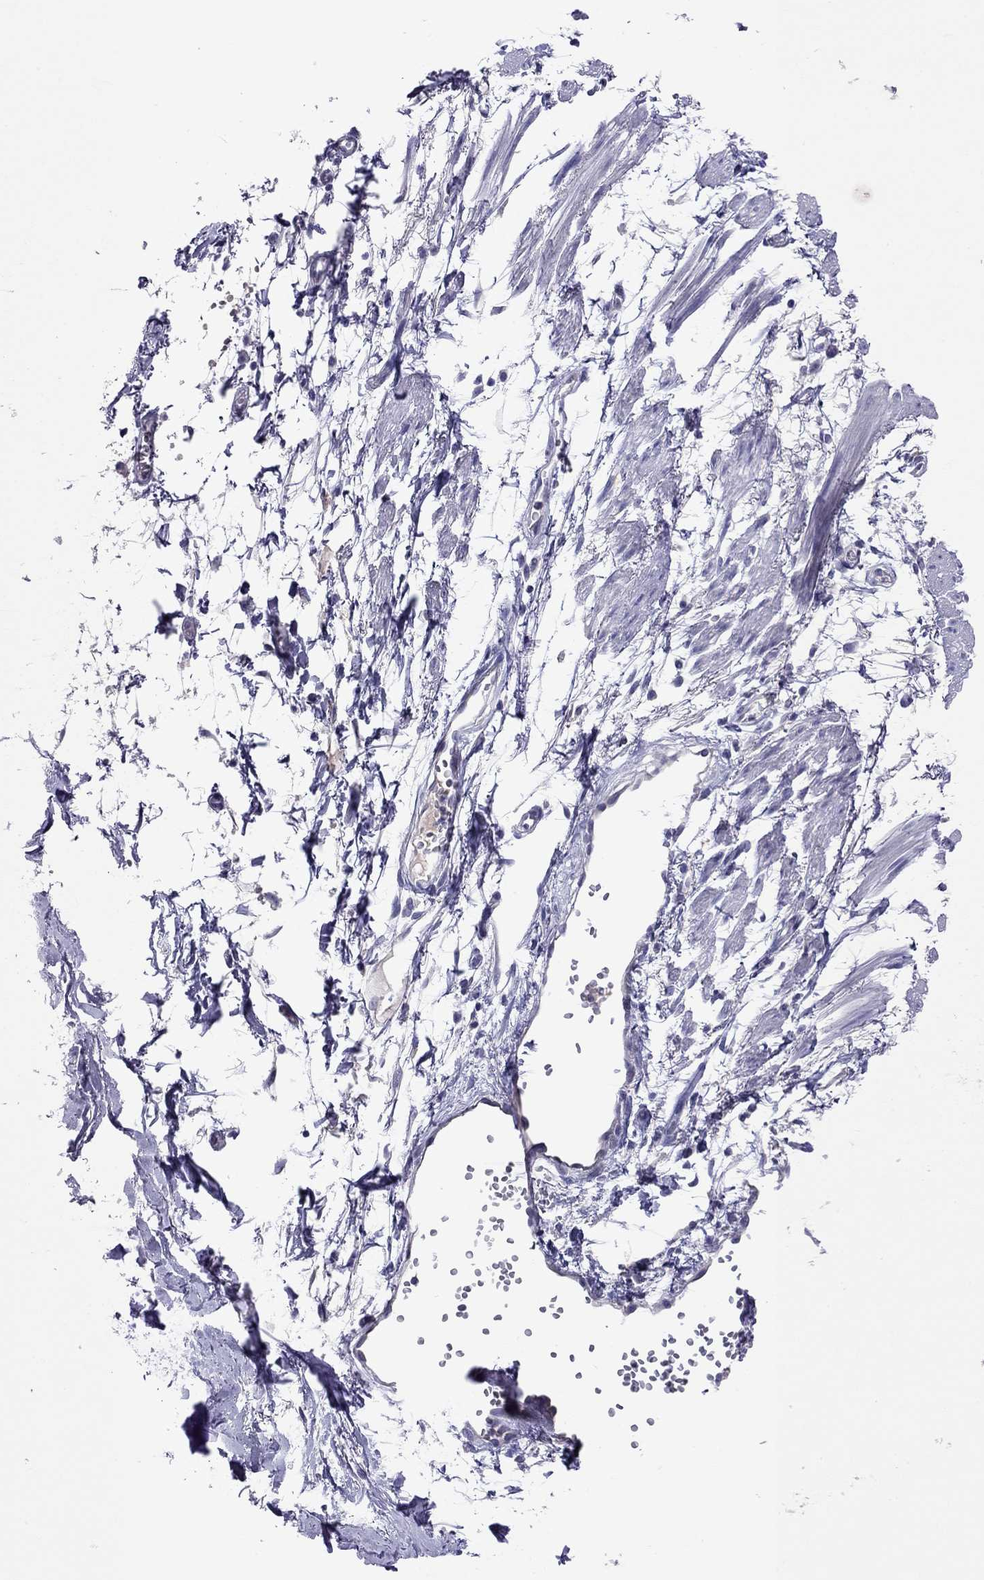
{"staining": {"intensity": "negative", "quantity": "none", "location": "none"}, "tissue": "soft tissue", "cell_type": "Fibroblasts", "image_type": "normal", "snomed": [{"axis": "morphology", "description": "Normal tissue, NOS"}, {"axis": "morphology", "description": "Squamous cell carcinoma, NOS"}, {"axis": "topography", "description": "Cartilage tissue"}, {"axis": "topography", "description": "Lung"}], "caption": "This is an immunohistochemistry (IHC) histopathology image of normal soft tissue. There is no expression in fibroblasts.", "gene": "CAPNS2", "patient": {"sex": "male", "age": 66}}